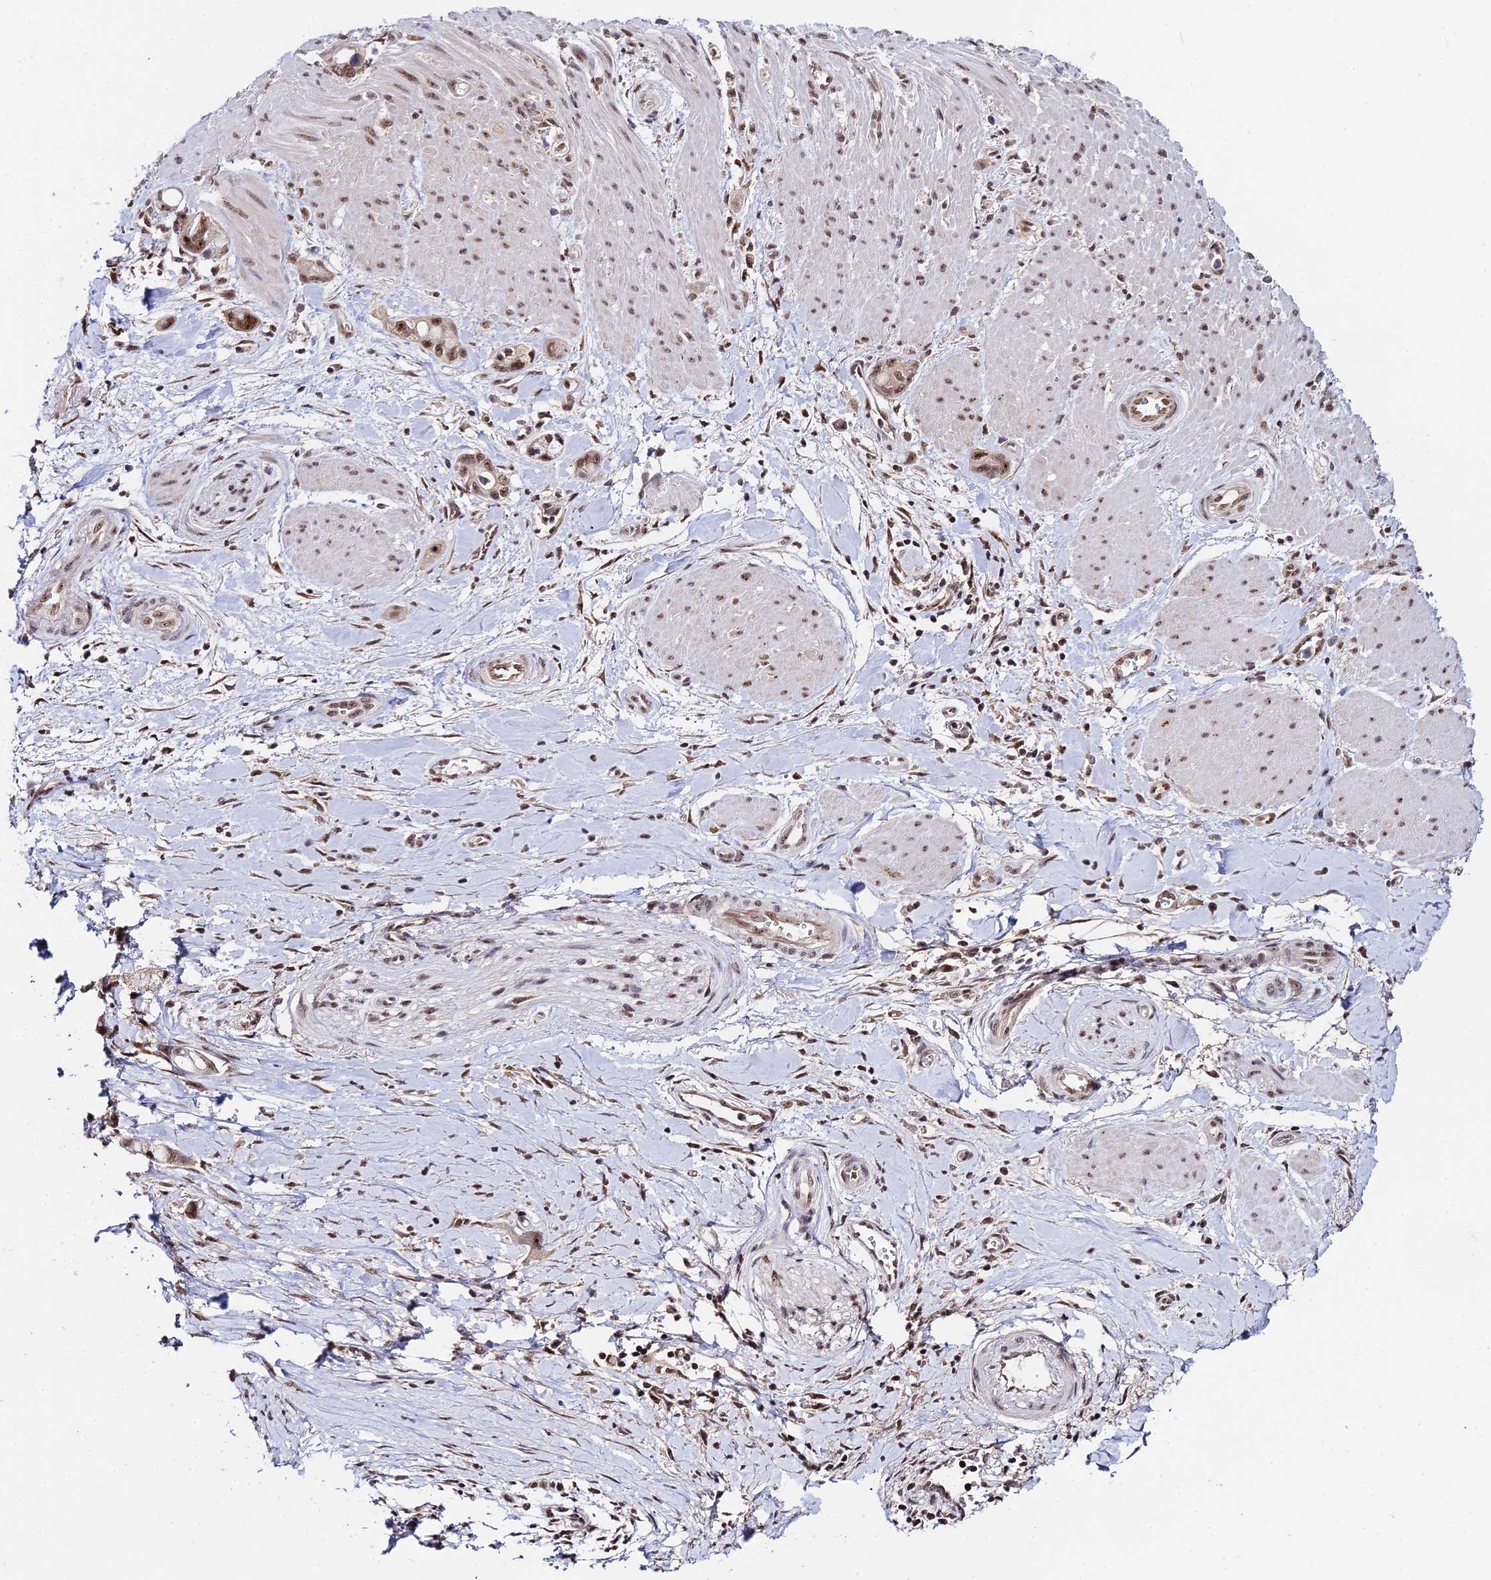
{"staining": {"intensity": "moderate", "quantity": ">75%", "location": "nuclear"}, "tissue": "pancreatic cancer", "cell_type": "Tumor cells", "image_type": "cancer", "snomed": [{"axis": "morphology", "description": "Adenocarcinoma, NOS"}, {"axis": "topography", "description": "Pancreas"}], "caption": "IHC staining of pancreatic cancer (adenocarcinoma), which demonstrates medium levels of moderate nuclear expression in approximately >75% of tumor cells indicating moderate nuclear protein expression. The staining was performed using DAB (3,3'-diaminobenzidine) (brown) for protein detection and nuclei were counterstained in hematoxylin (blue).", "gene": "EXOSC3", "patient": {"sex": "male", "age": 68}}